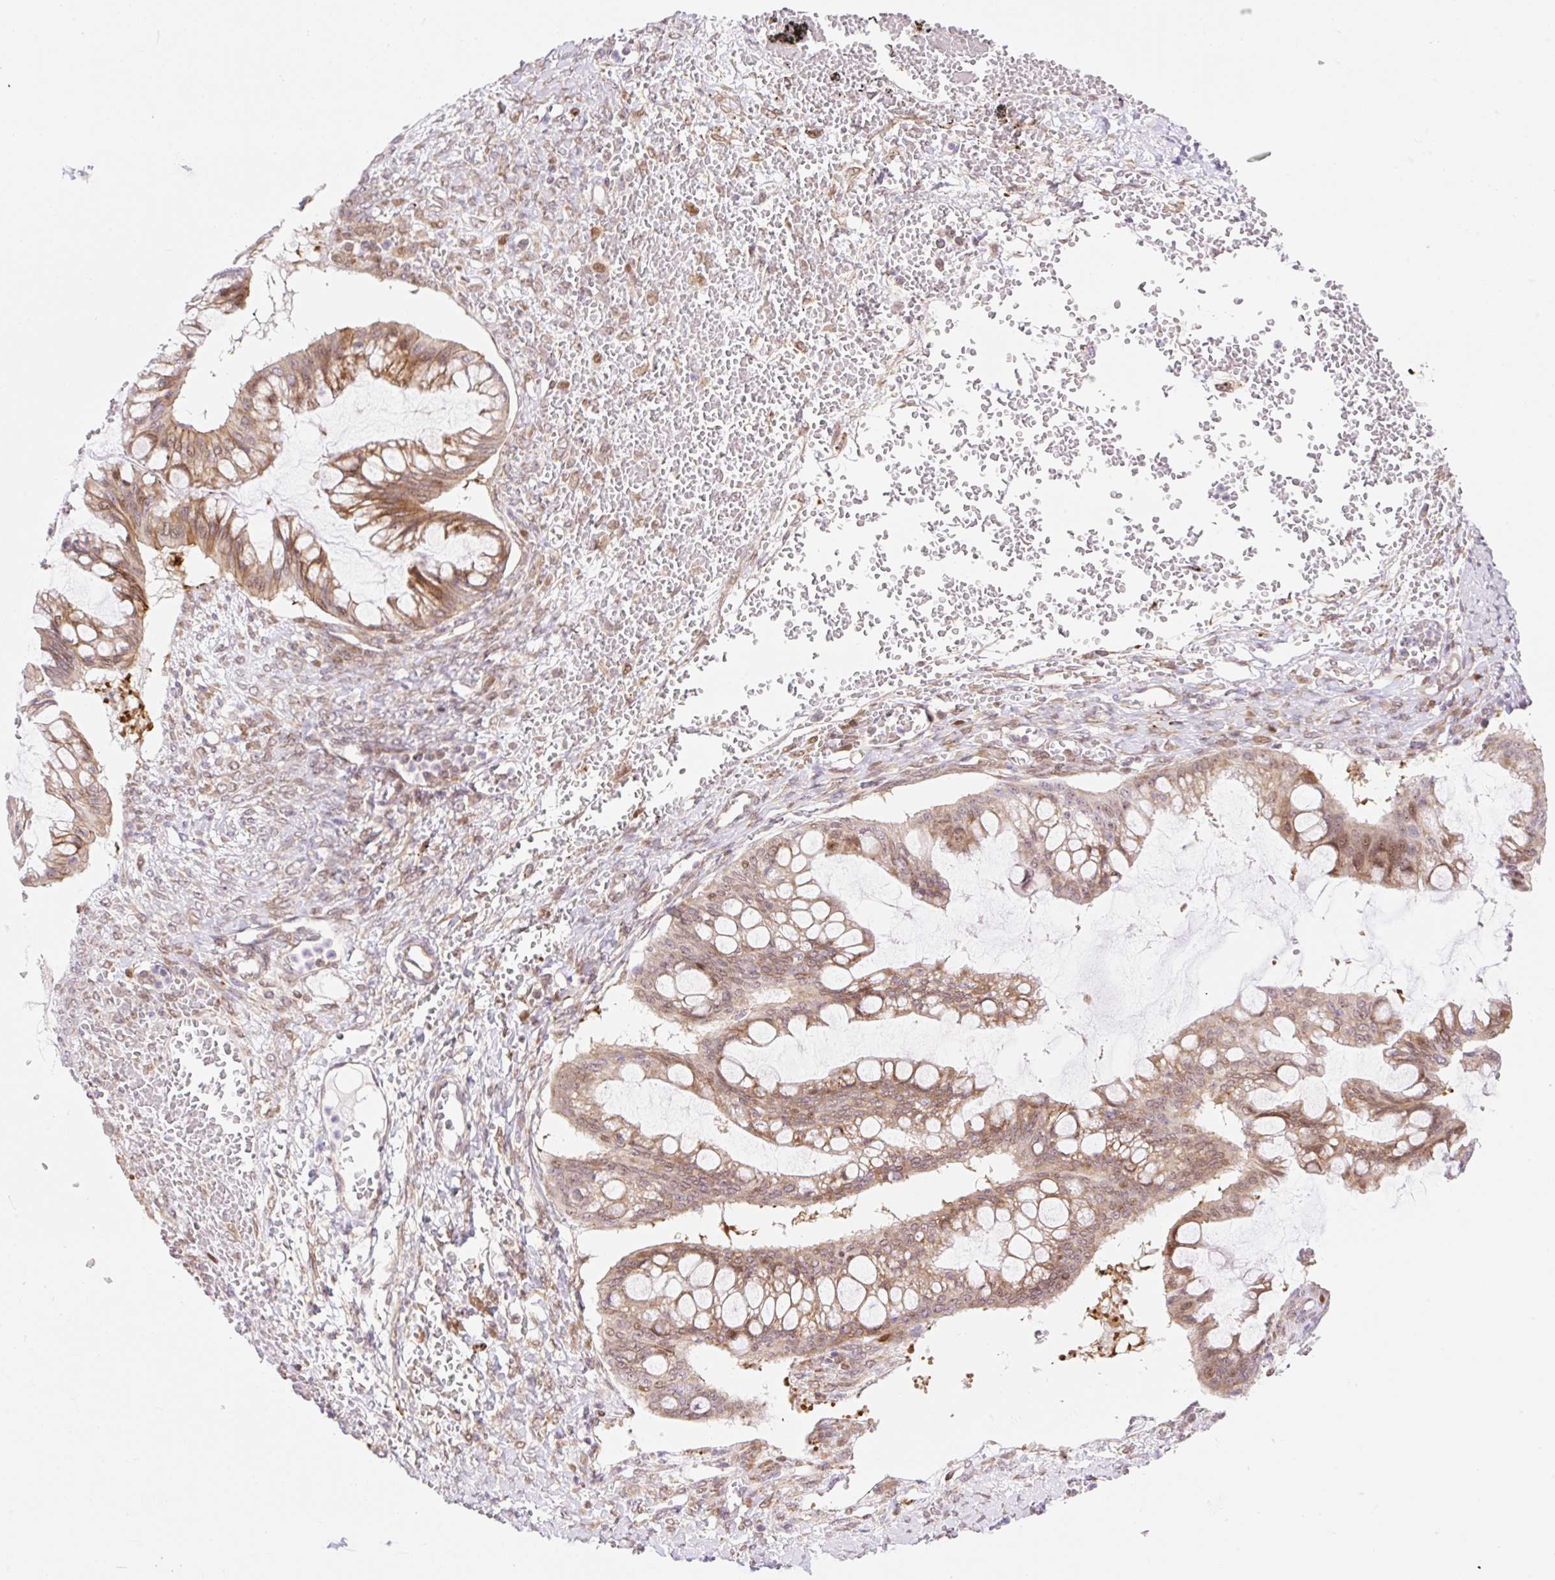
{"staining": {"intensity": "moderate", "quantity": ">75%", "location": "cytoplasmic/membranous,nuclear"}, "tissue": "ovarian cancer", "cell_type": "Tumor cells", "image_type": "cancer", "snomed": [{"axis": "morphology", "description": "Cystadenocarcinoma, mucinous, NOS"}, {"axis": "topography", "description": "Ovary"}], "caption": "Approximately >75% of tumor cells in ovarian cancer demonstrate moderate cytoplasmic/membranous and nuclear protein expression as visualized by brown immunohistochemical staining.", "gene": "ZFP41", "patient": {"sex": "female", "age": 73}}